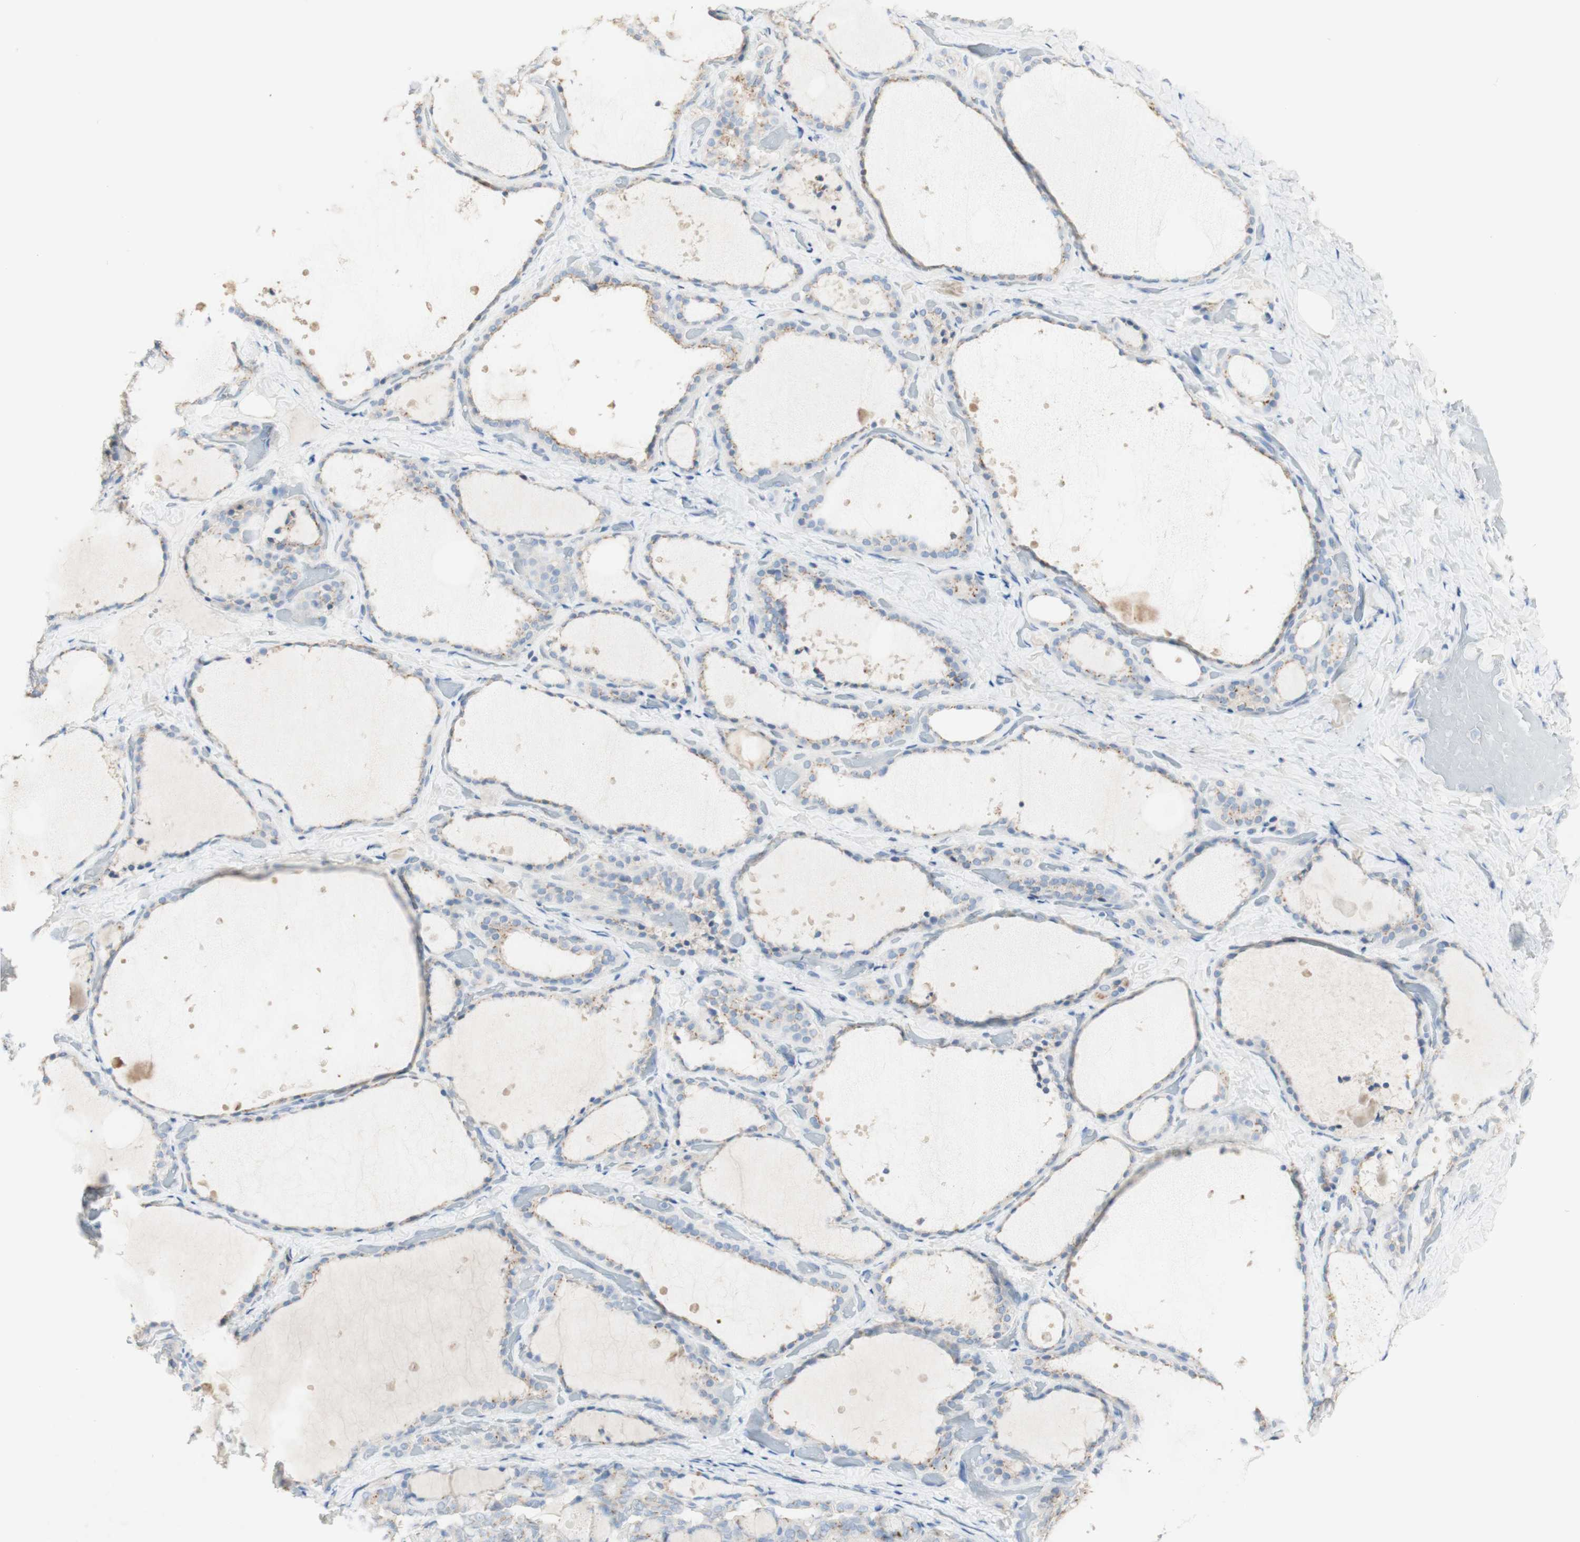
{"staining": {"intensity": "moderate", "quantity": ">75%", "location": "cytoplasmic/membranous"}, "tissue": "thyroid gland", "cell_type": "Glandular cells", "image_type": "normal", "snomed": [{"axis": "morphology", "description": "Normal tissue, NOS"}, {"axis": "topography", "description": "Thyroid gland"}], "caption": "DAB (3,3'-diaminobenzidine) immunohistochemical staining of unremarkable thyroid gland exhibits moderate cytoplasmic/membranous protein expression in approximately >75% of glandular cells.", "gene": "MANEA", "patient": {"sex": "female", "age": 44}}